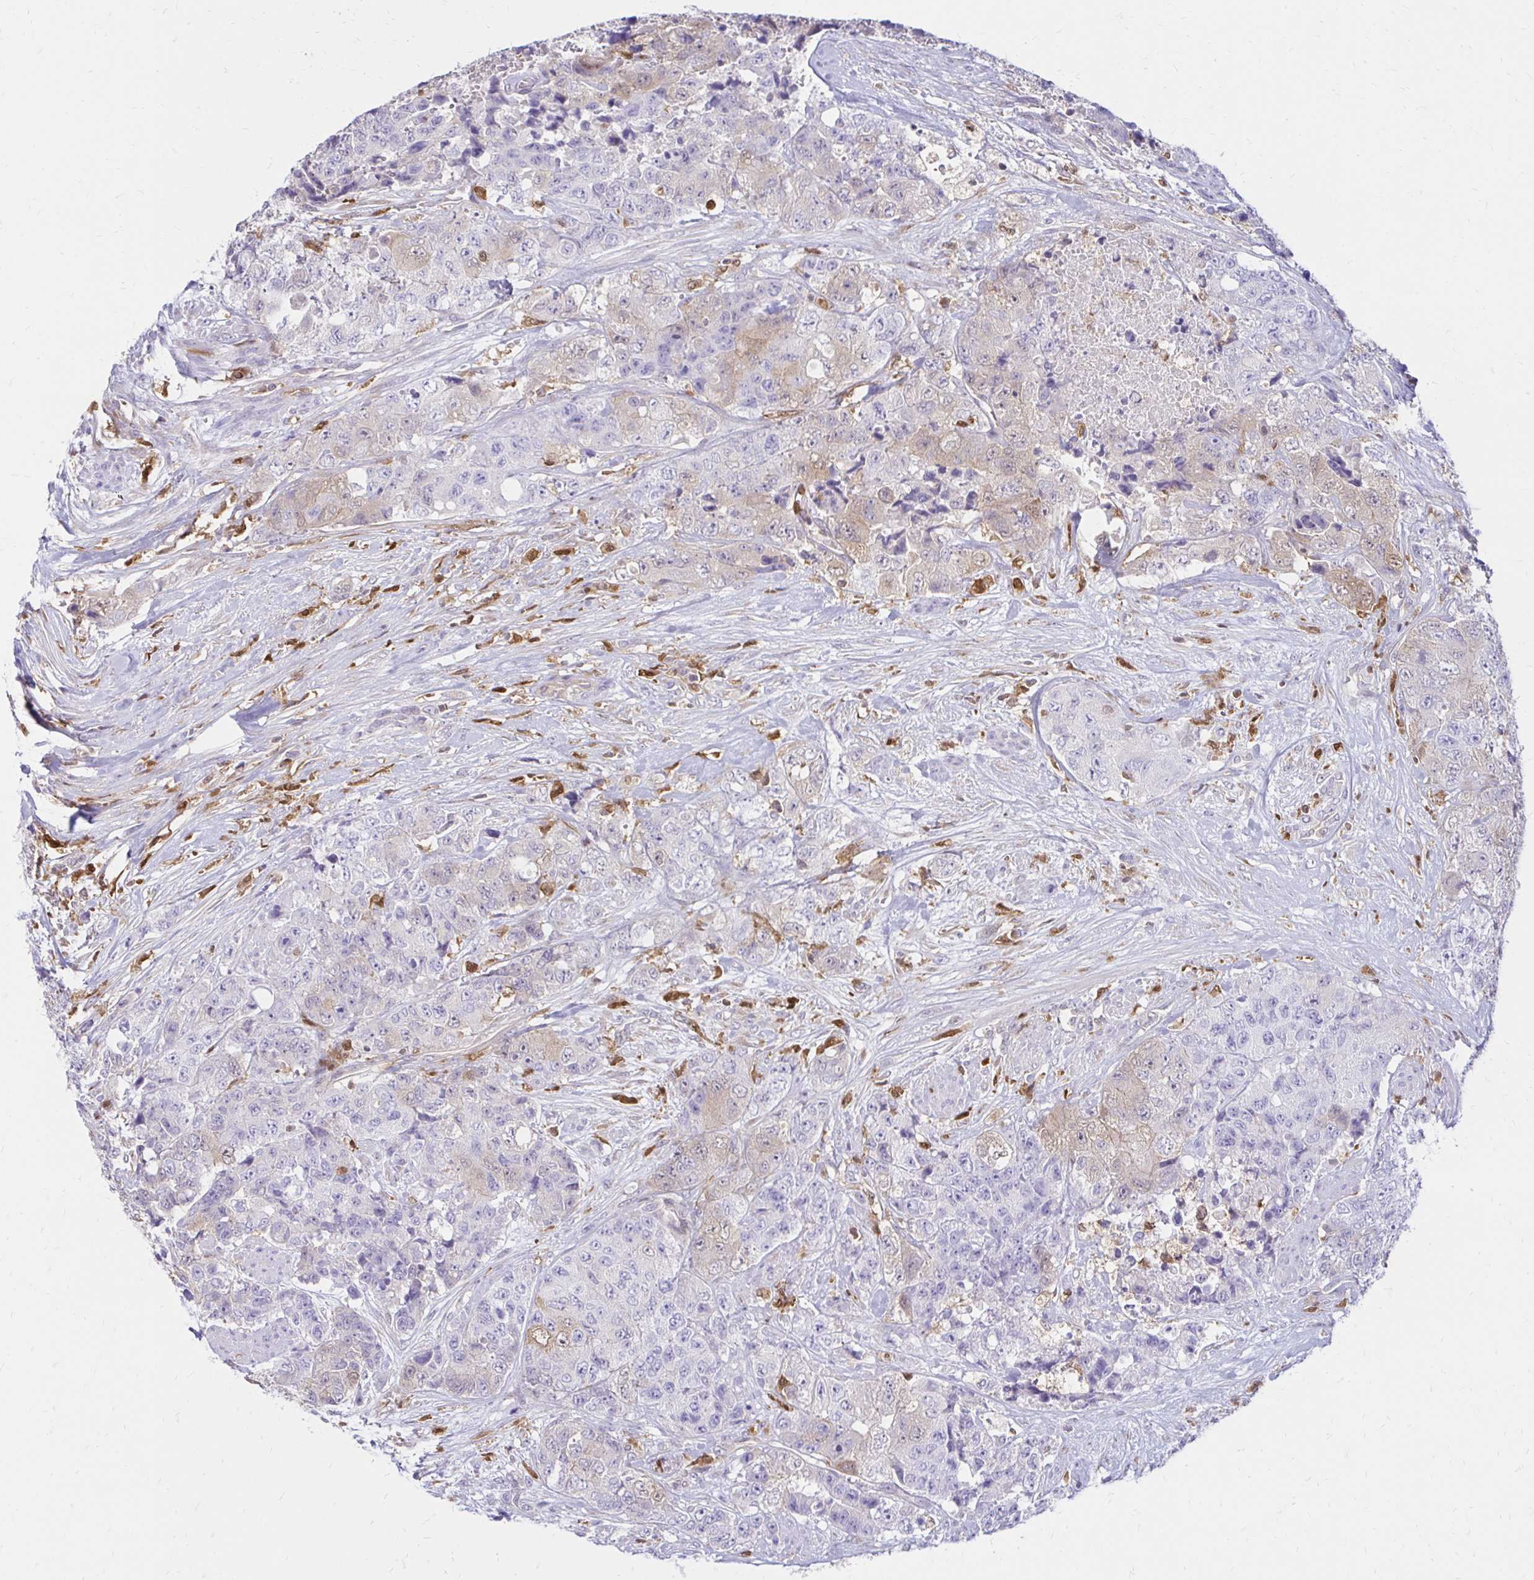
{"staining": {"intensity": "weak", "quantity": "<25%", "location": "cytoplasmic/membranous,nuclear"}, "tissue": "urothelial cancer", "cell_type": "Tumor cells", "image_type": "cancer", "snomed": [{"axis": "morphology", "description": "Urothelial carcinoma, High grade"}, {"axis": "topography", "description": "Urinary bladder"}], "caption": "Human urothelial cancer stained for a protein using IHC demonstrates no staining in tumor cells.", "gene": "PYCARD", "patient": {"sex": "female", "age": 78}}